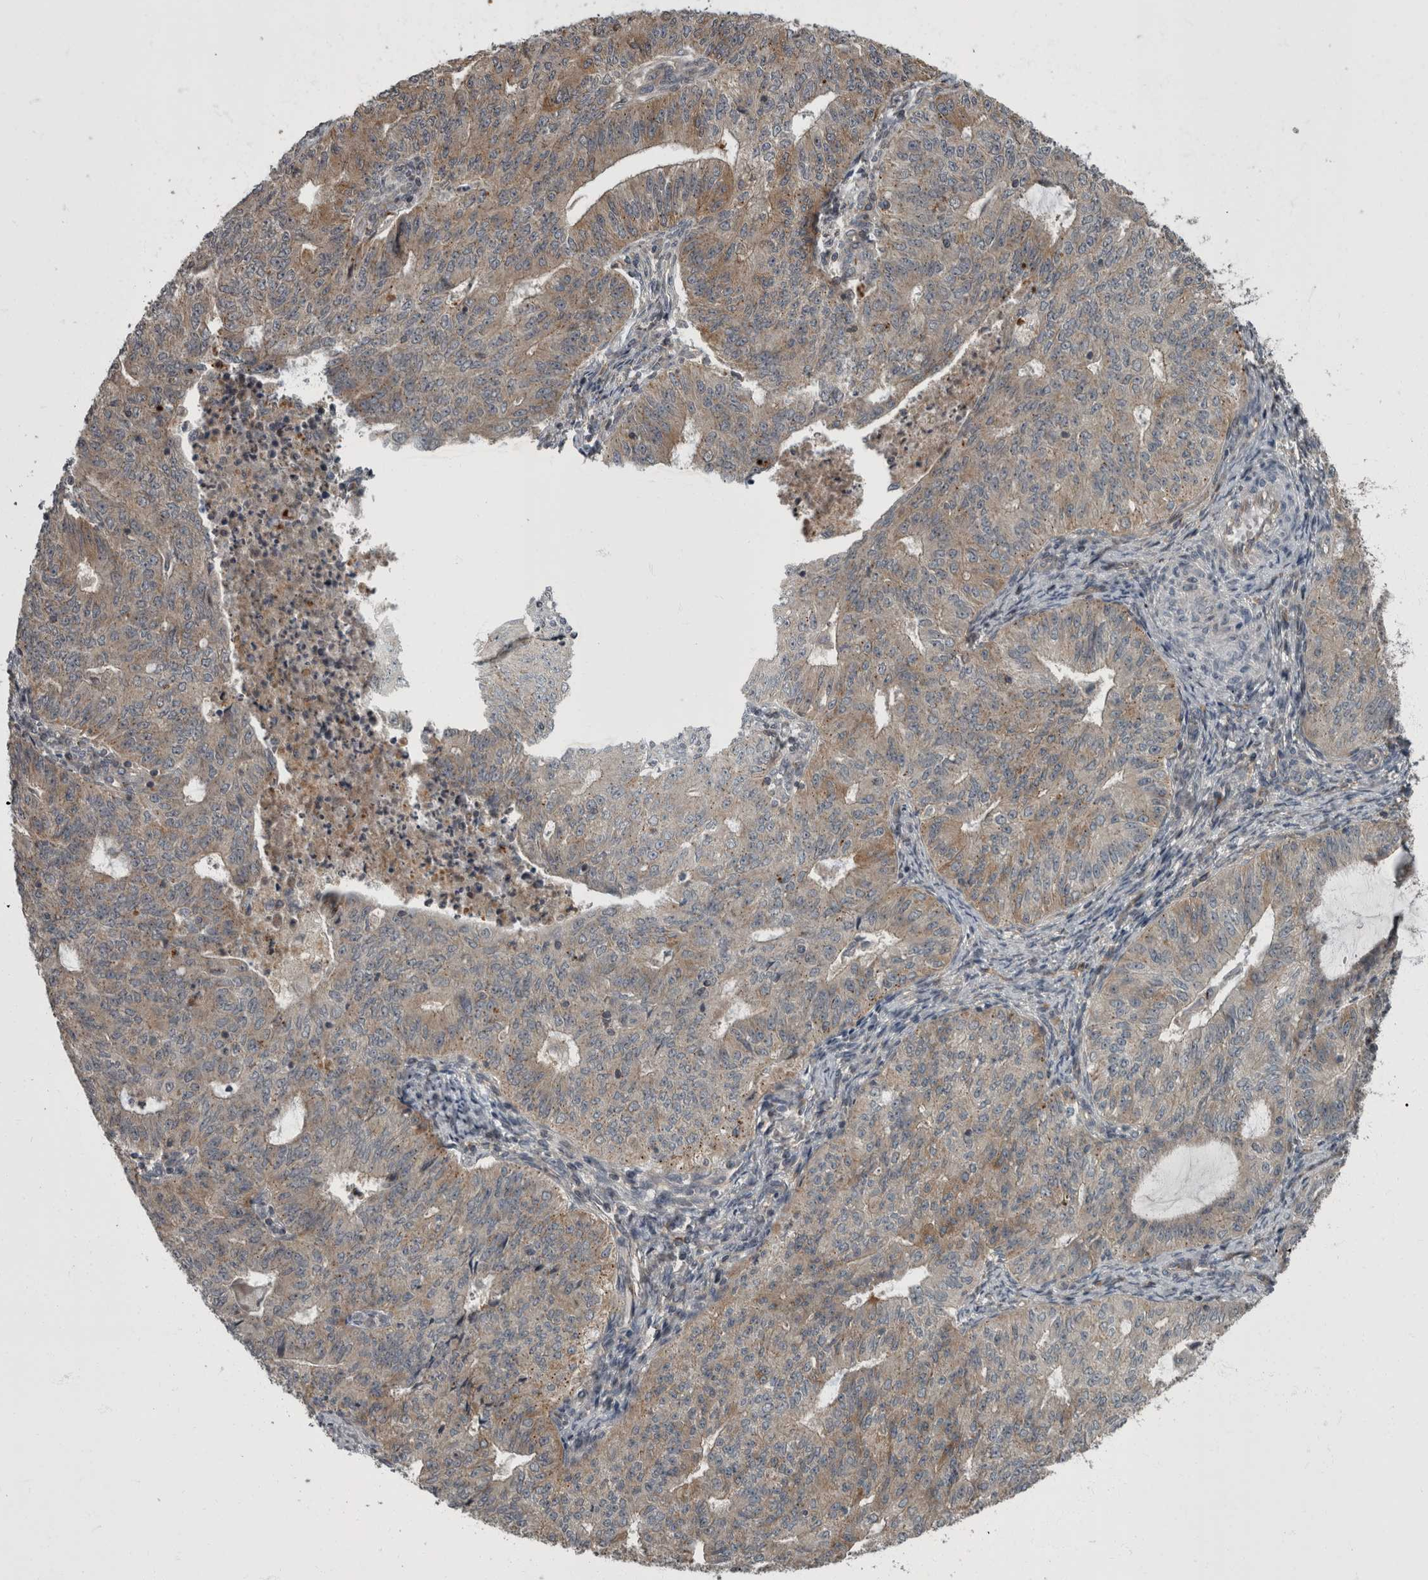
{"staining": {"intensity": "weak", "quantity": "25%-75%", "location": "cytoplasmic/membranous"}, "tissue": "endometrial cancer", "cell_type": "Tumor cells", "image_type": "cancer", "snomed": [{"axis": "morphology", "description": "Adenocarcinoma, NOS"}, {"axis": "topography", "description": "Endometrium"}], "caption": "Endometrial cancer (adenocarcinoma) stained for a protein (brown) shows weak cytoplasmic/membranous positive staining in approximately 25%-75% of tumor cells.", "gene": "VEGFD", "patient": {"sex": "female", "age": 32}}